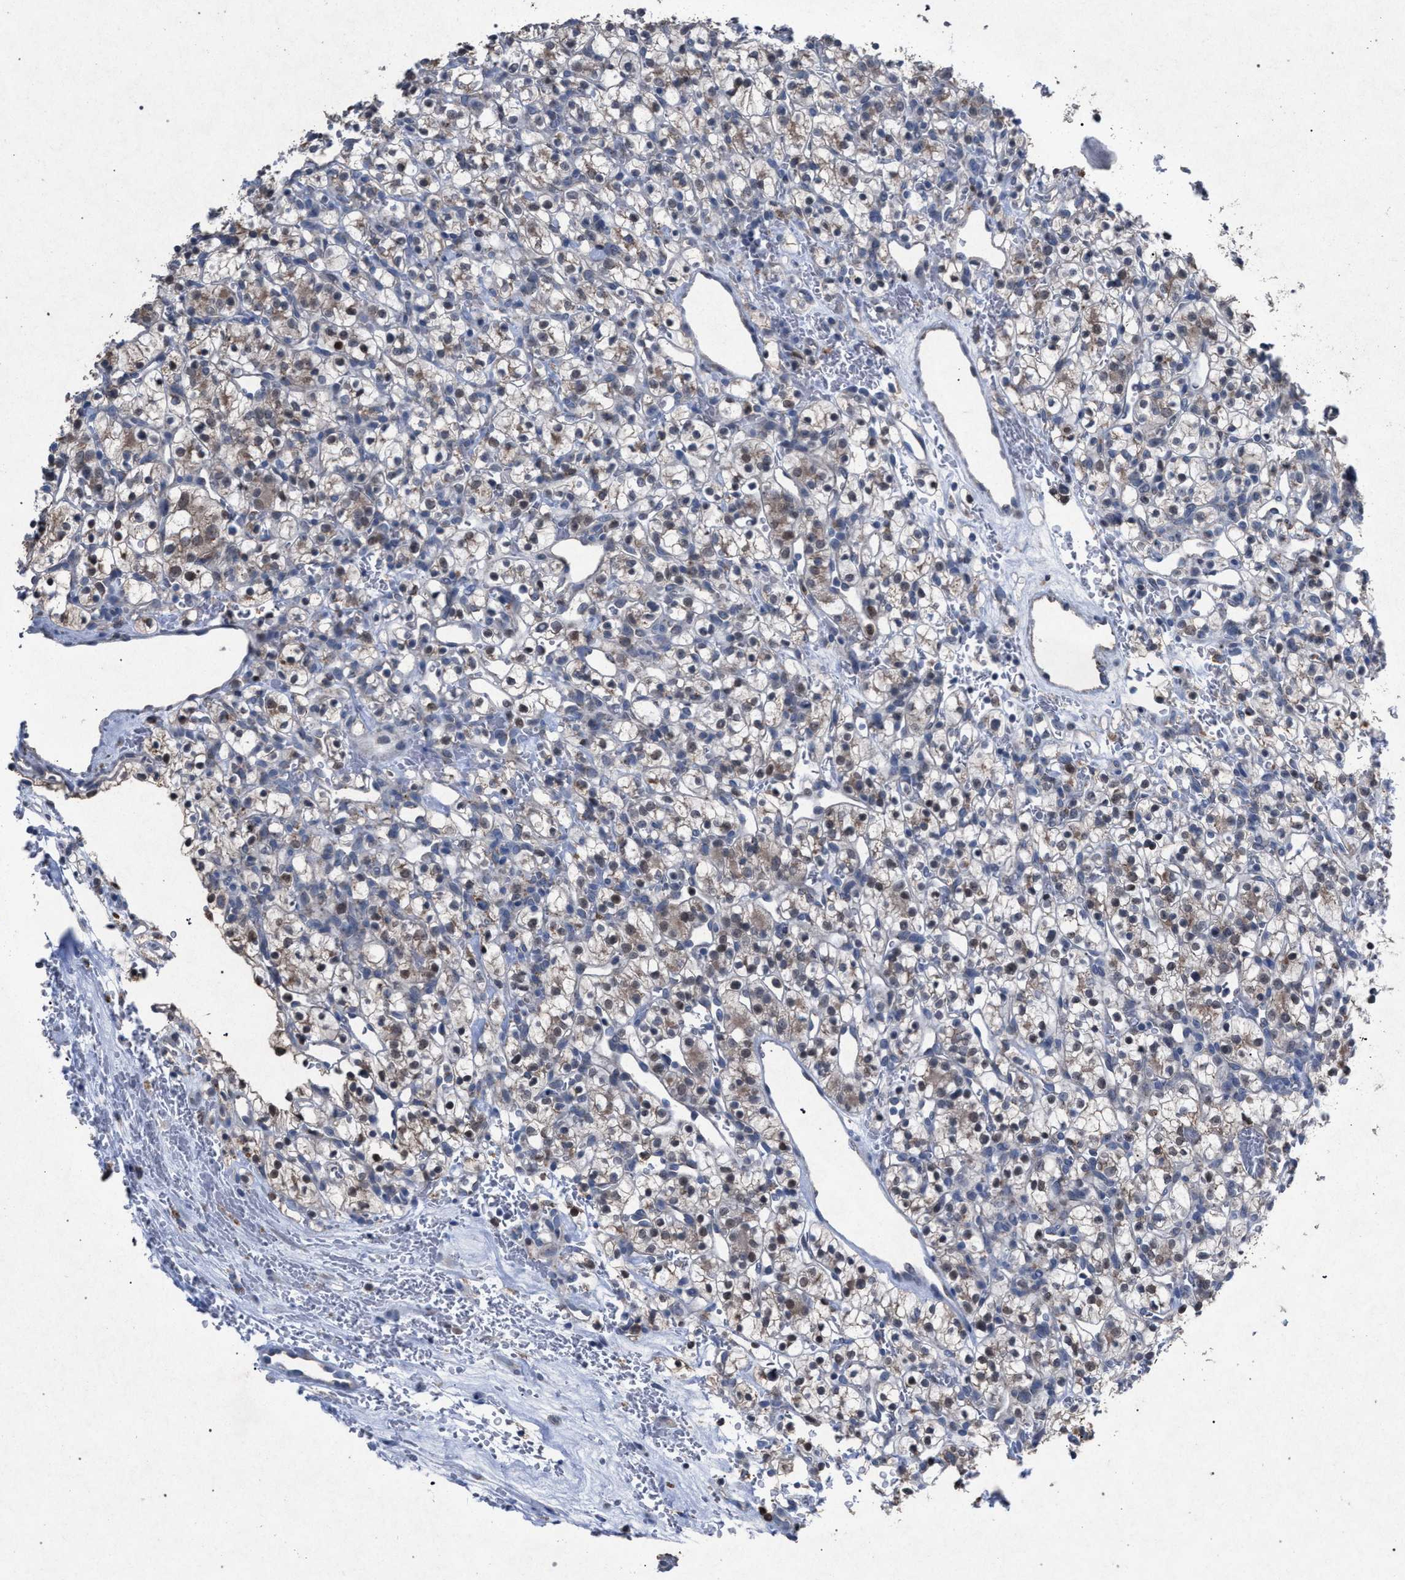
{"staining": {"intensity": "weak", "quantity": "25%-75%", "location": "cytoplasmic/membranous"}, "tissue": "renal cancer", "cell_type": "Tumor cells", "image_type": "cancer", "snomed": [{"axis": "morphology", "description": "Adenocarcinoma, NOS"}, {"axis": "topography", "description": "Kidney"}], "caption": "Protein staining of renal cancer tissue demonstrates weak cytoplasmic/membranous positivity in approximately 25%-75% of tumor cells.", "gene": "HSD17B4", "patient": {"sex": "female", "age": 57}}